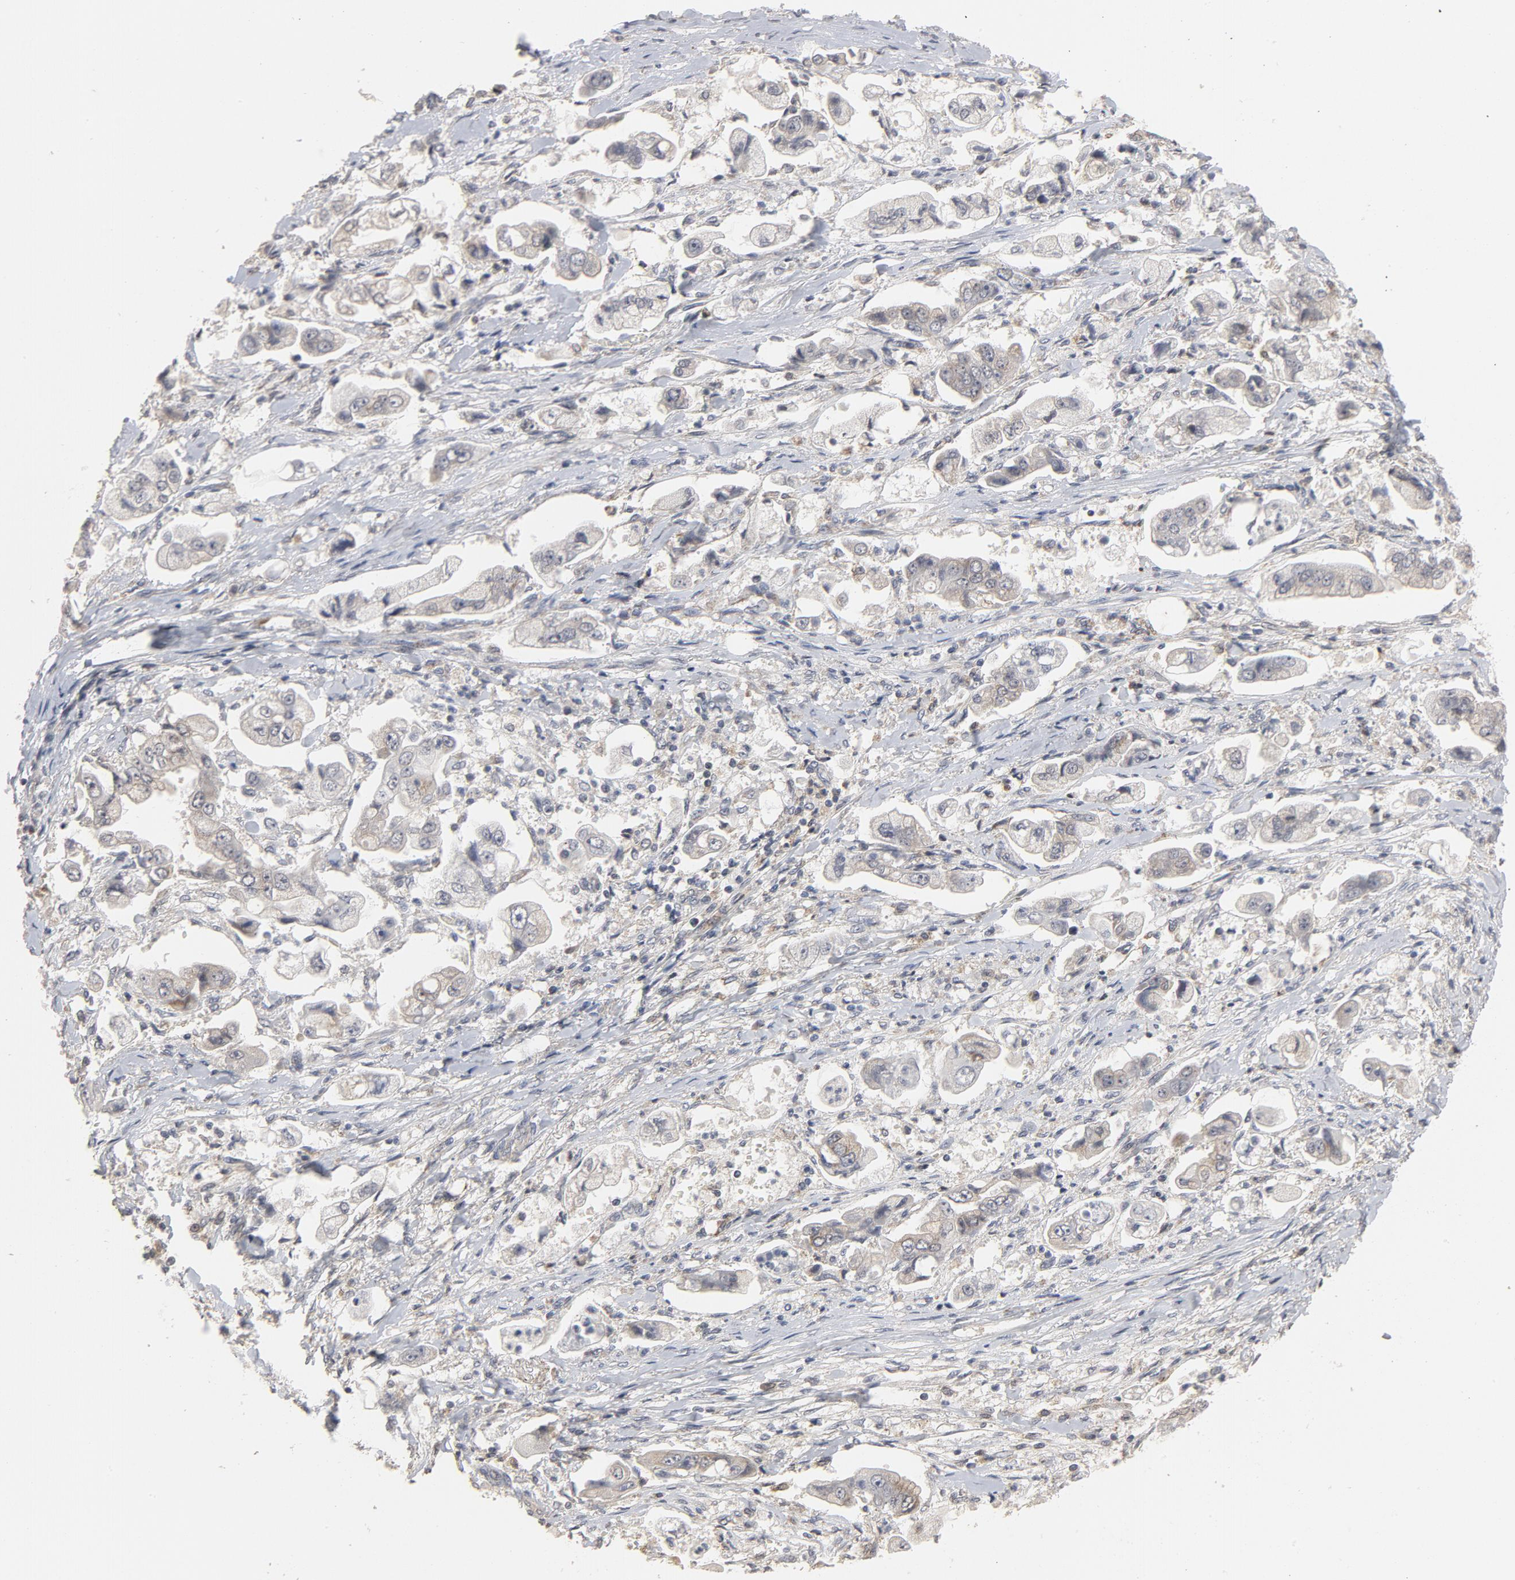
{"staining": {"intensity": "negative", "quantity": "none", "location": "none"}, "tissue": "stomach cancer", "cell_type": "Tumor cells", "image_type": "cancer", "snomed": [{"axis": "morphology", "description": "Adenocarcinoma, NOS"}, {"axis": "topography", "description": "Stomach"}], "caption": "Protein analysis of stomach adenocarcinoma displays no significant expression in tumor cells.", "gene": "PPP1R1B", "patient": {"sex": "male", "age": 62}}